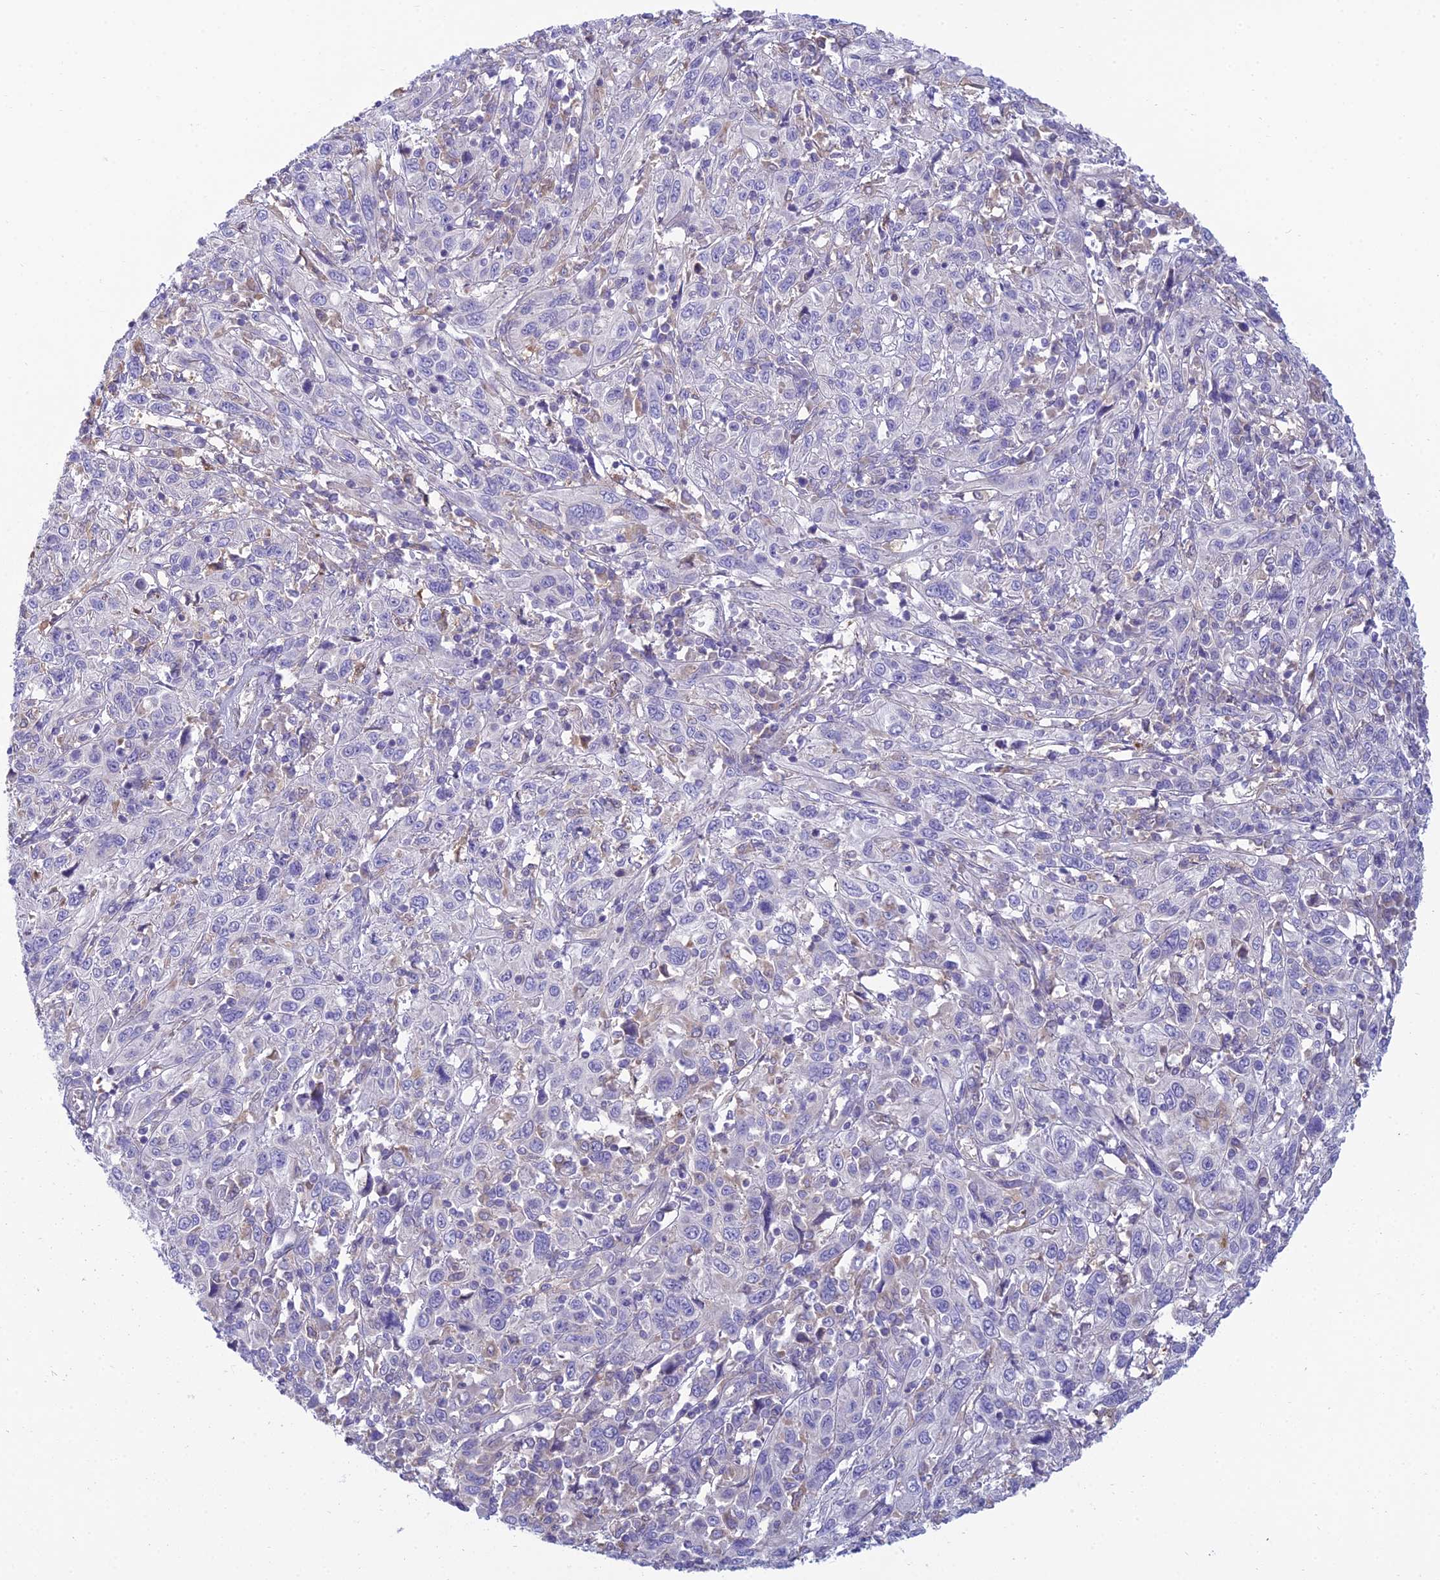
{"staining": {"intensity": "negative", "quantity": "none", "location": "none"}, "tissue": "cervical cancer", "cell_type": "Tumor cells", "image_type": "cancer", "snomed": [{"axis": "morphology", "description": "Squamous cell carcinoma, NOS"}, {"axis": "topography", "description": "Cervix"}], "caption": "IHC of cervical cancer (squamous cell carcinoma) demonstrates no staining in tumor cells. (DAB (3,3'-diaminobenzidine) immunohistochemistry (IHC), high magnification).", "gene": "DUS2", "patient": {"sex": "female", "age": 46}}